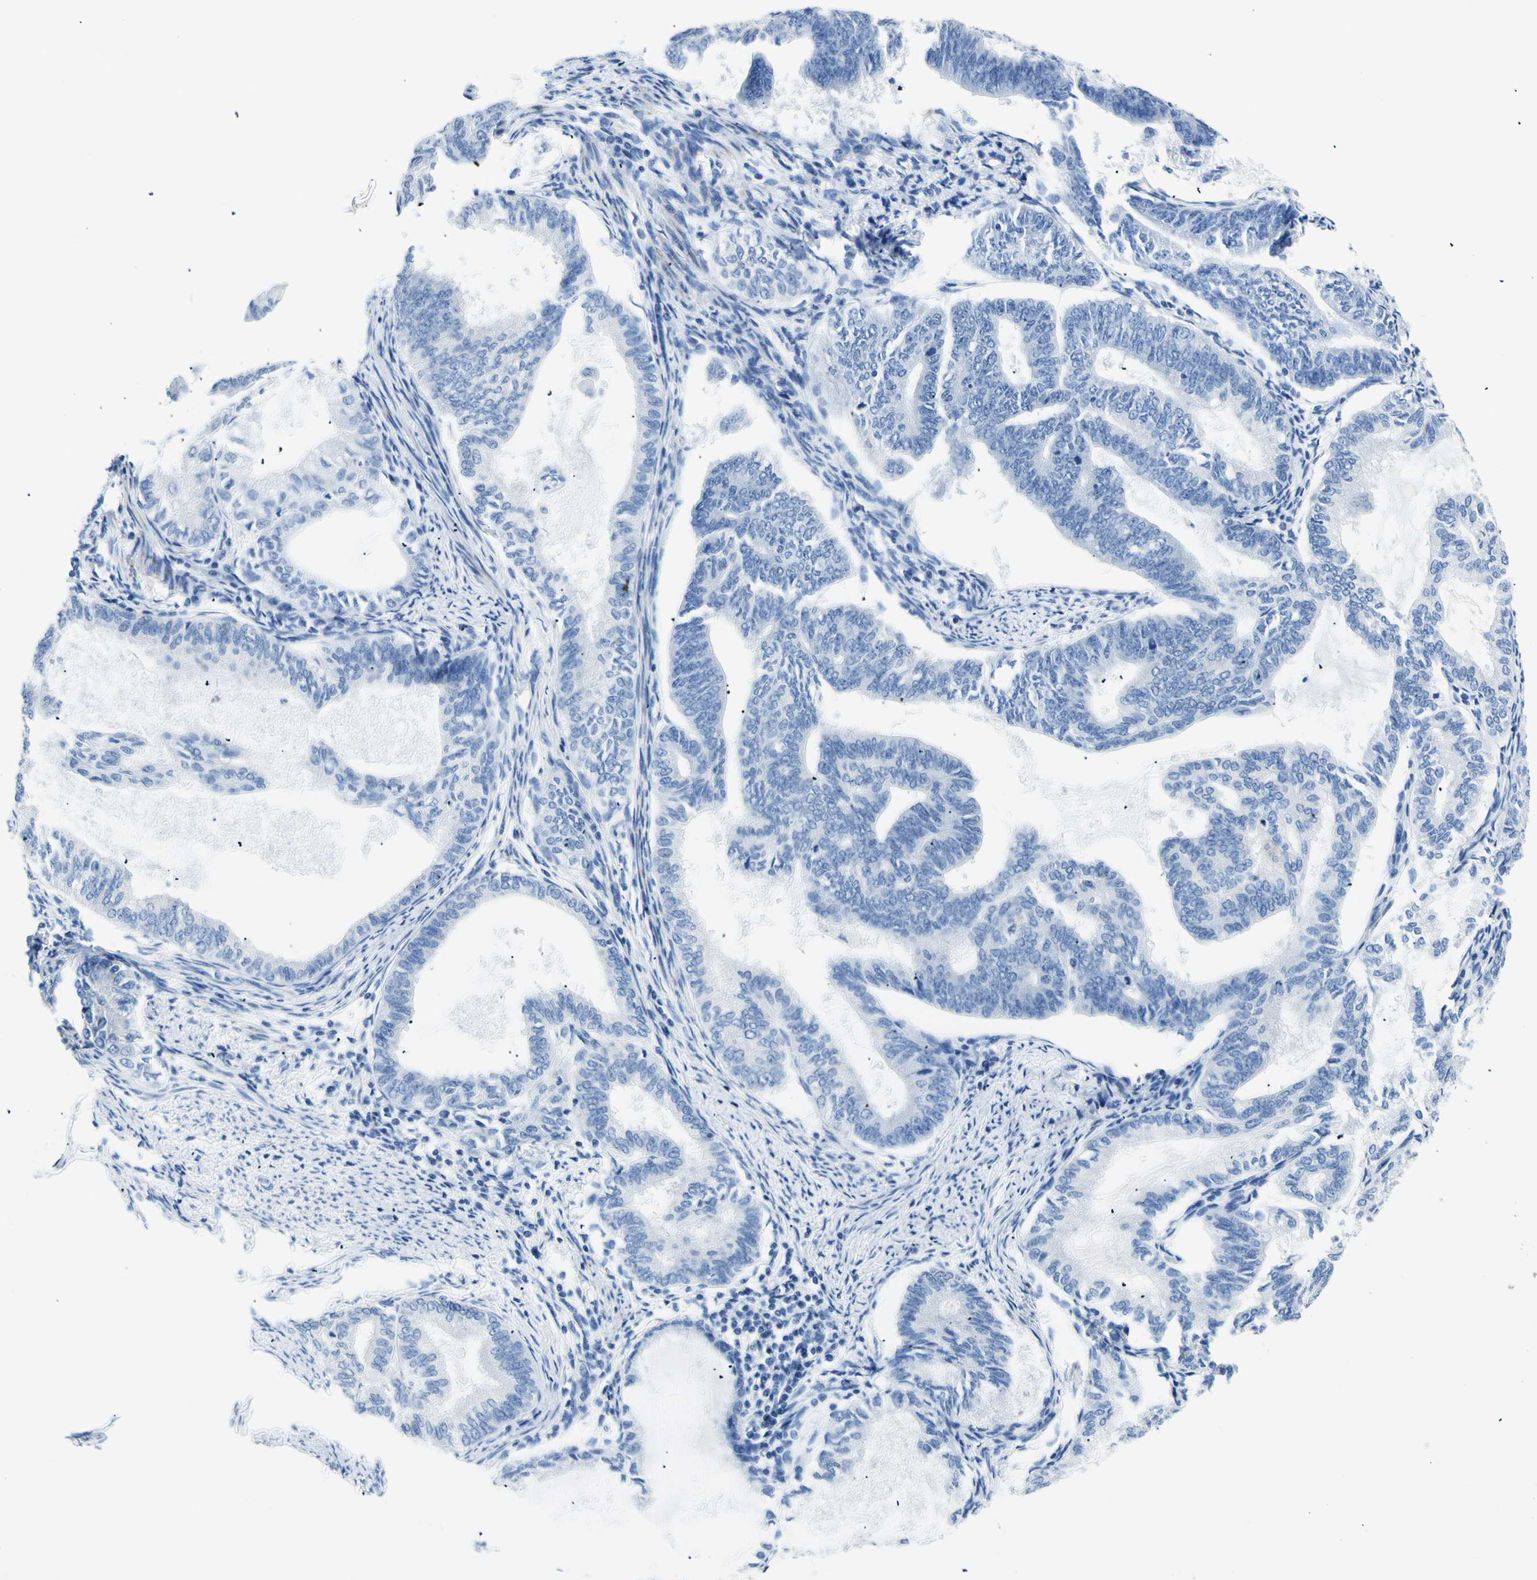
{"staining": {"intensity": "negative", "quantity": "none", "location": "none"}, "tissue": "endometrial cancer", "cell_type": "Tumor cells", "image_type": "cancer", "snomed": [{"axis": "morphology", "description": "Adenocarcinoma, NOS"}, {"axis": "topography", "description": "Endometrium"}], "caption": "DAB immunohistochemical staining of human endometrial cancer shows no significant positivity in tumor cells.", "gene": "HPCA", "patient": {"sex": "female", "age": 86}}